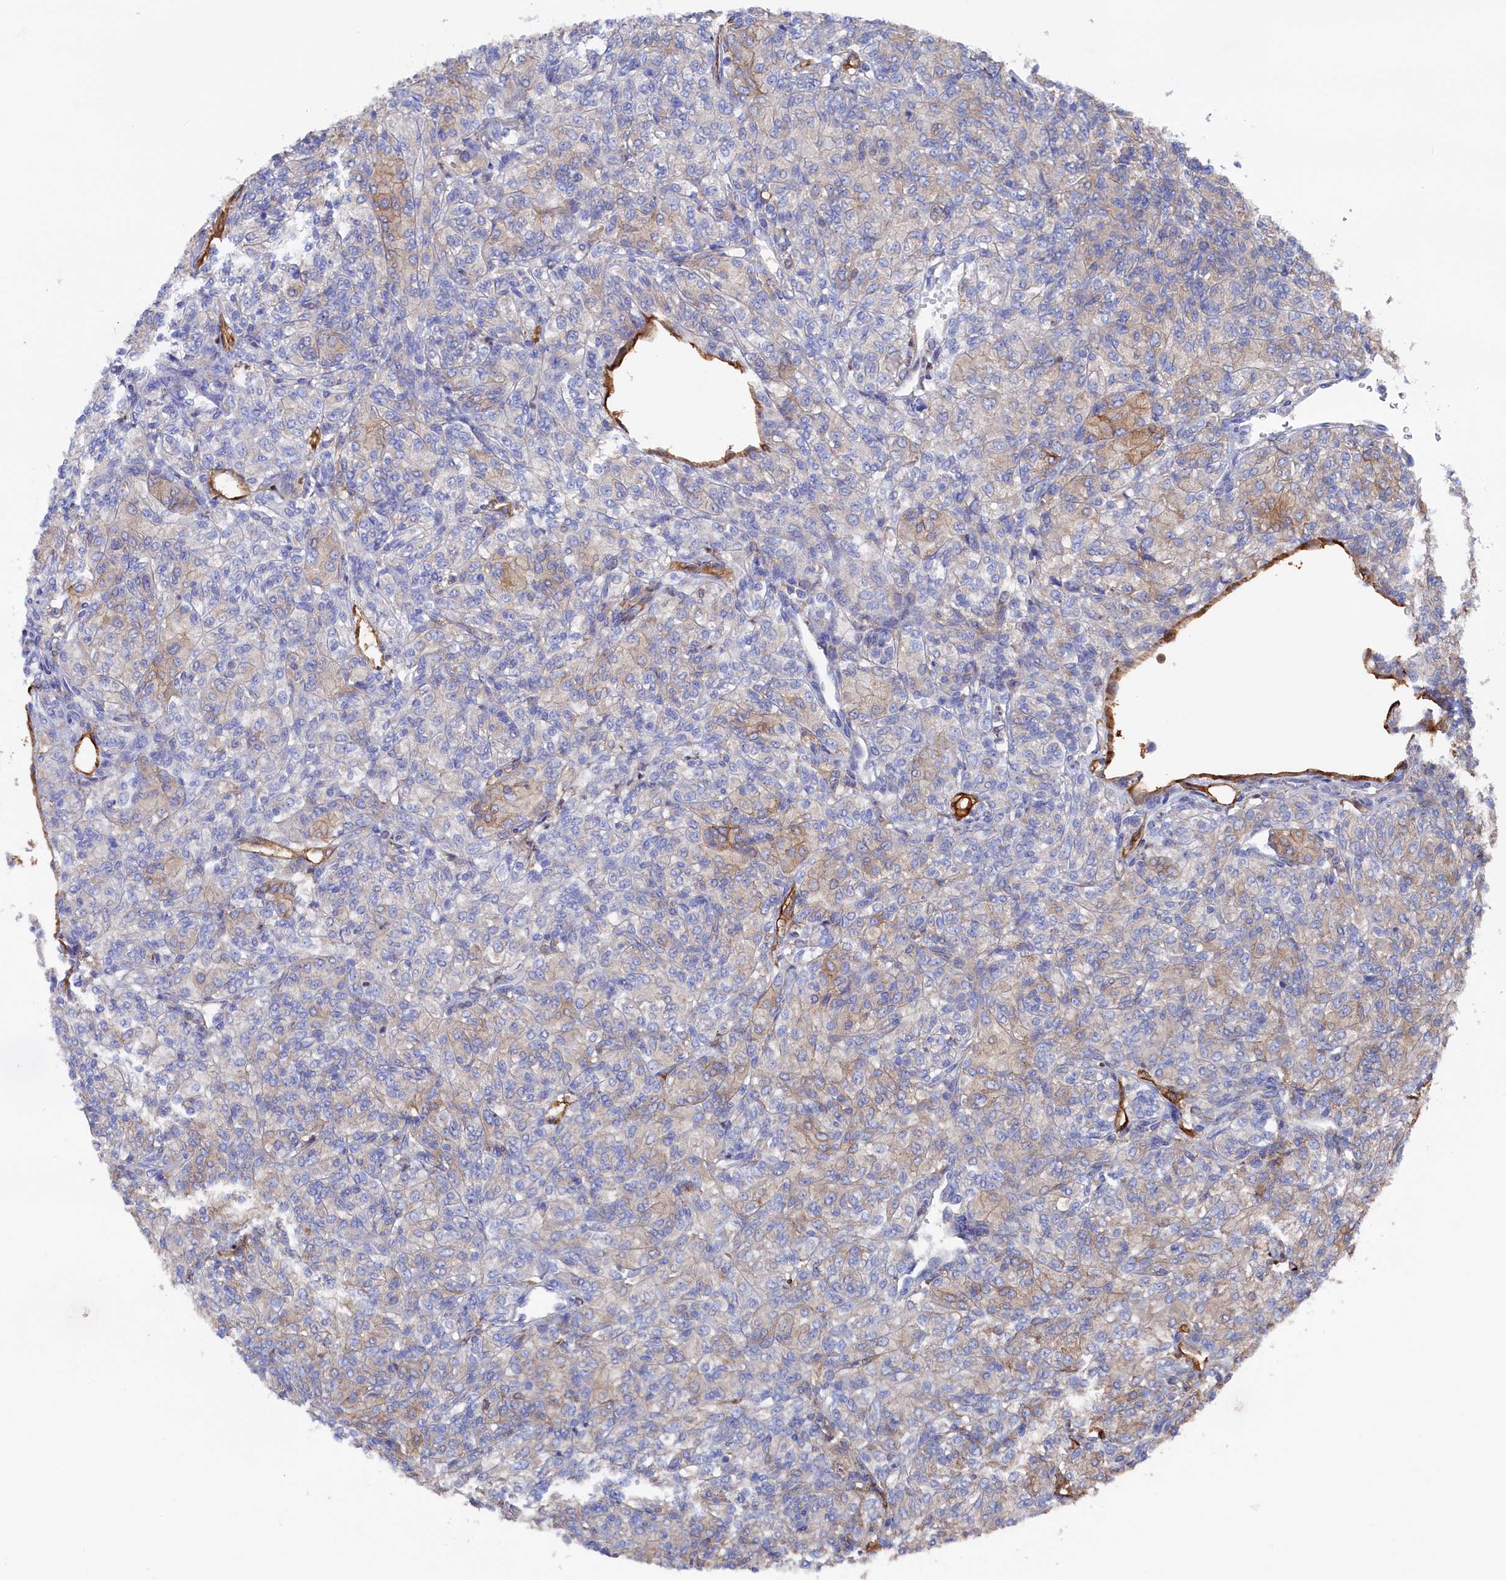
{"staining": {"intensity": "weak", "quantity": "<25%", "location": "cytoplasmic/membranous"}, "tissue": "renal cancer", "cell_type": "Tumor cells", "image_type": "cancer", "snomed": [{"axis": "morphology", "description": "Adenocarcinoma, NOS"}, {"axis": "topography", "description": "Kidney"}], "caption": "IHC of adenocarcinoma (renal) reveals no expression in tumor cells.", "gene": "C12orf73", "patient": {"sex": "male", "age": 77}}